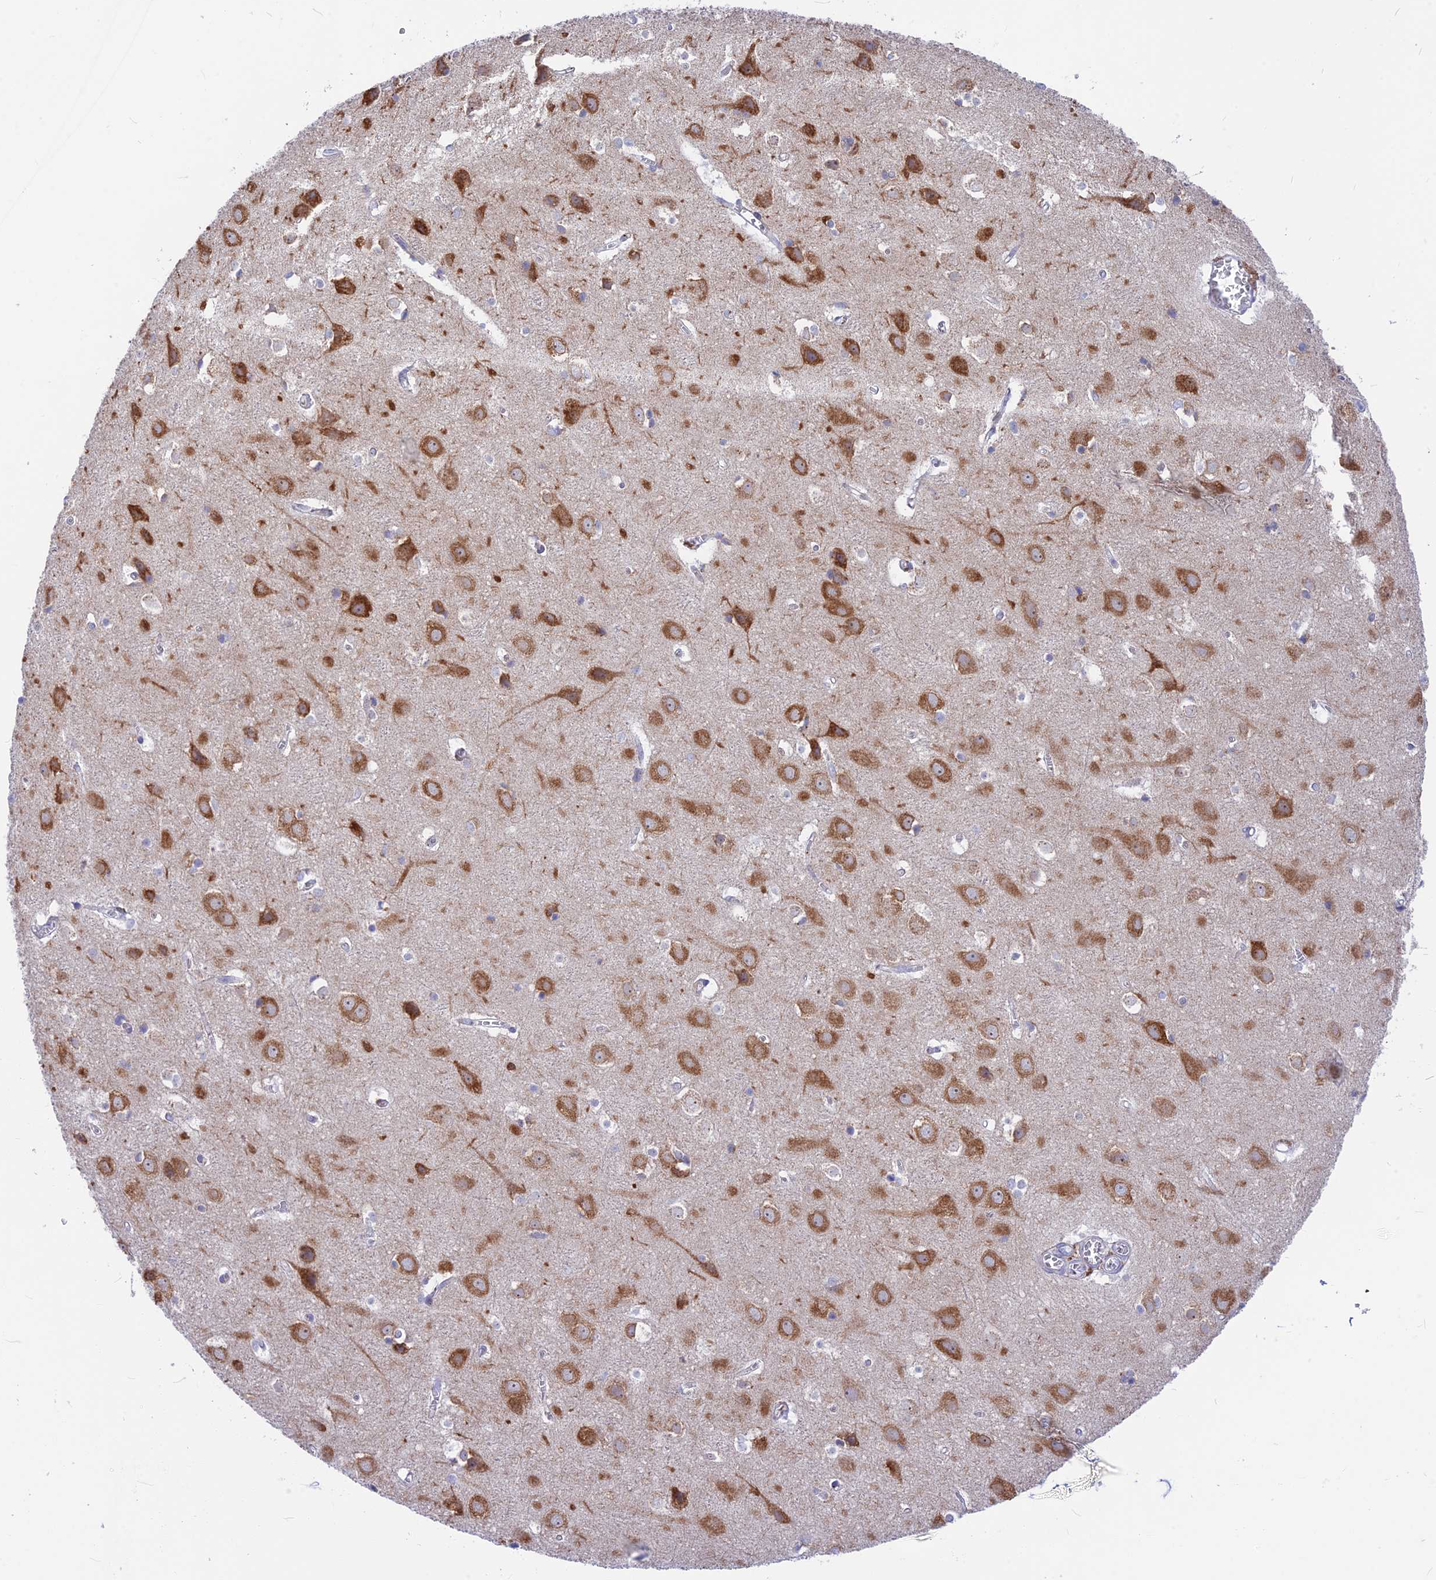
{"staining": {"intensity": "negative", "quantity": "none", "location": "none"}, "tissue": "cerebral cortex", "cell_type": "Endothelial cells", "image_type": "normal", "snomed": [{"axis": "morphology", "description": "Normal tissue, NOS"}, {"axis": "topography", "description": "Cerebral cortex"}], "caption": "IHC histopathology image of unremarkable cerebral cortex stained for a protein (brown), which shows no positivity in endothelial cells. The staining is performed using DAB brown chromogen with nuclei counter-stained in using hematoxylin.", "gene": "PLAC9", "patient": {"sex": "male", "age": 54}}